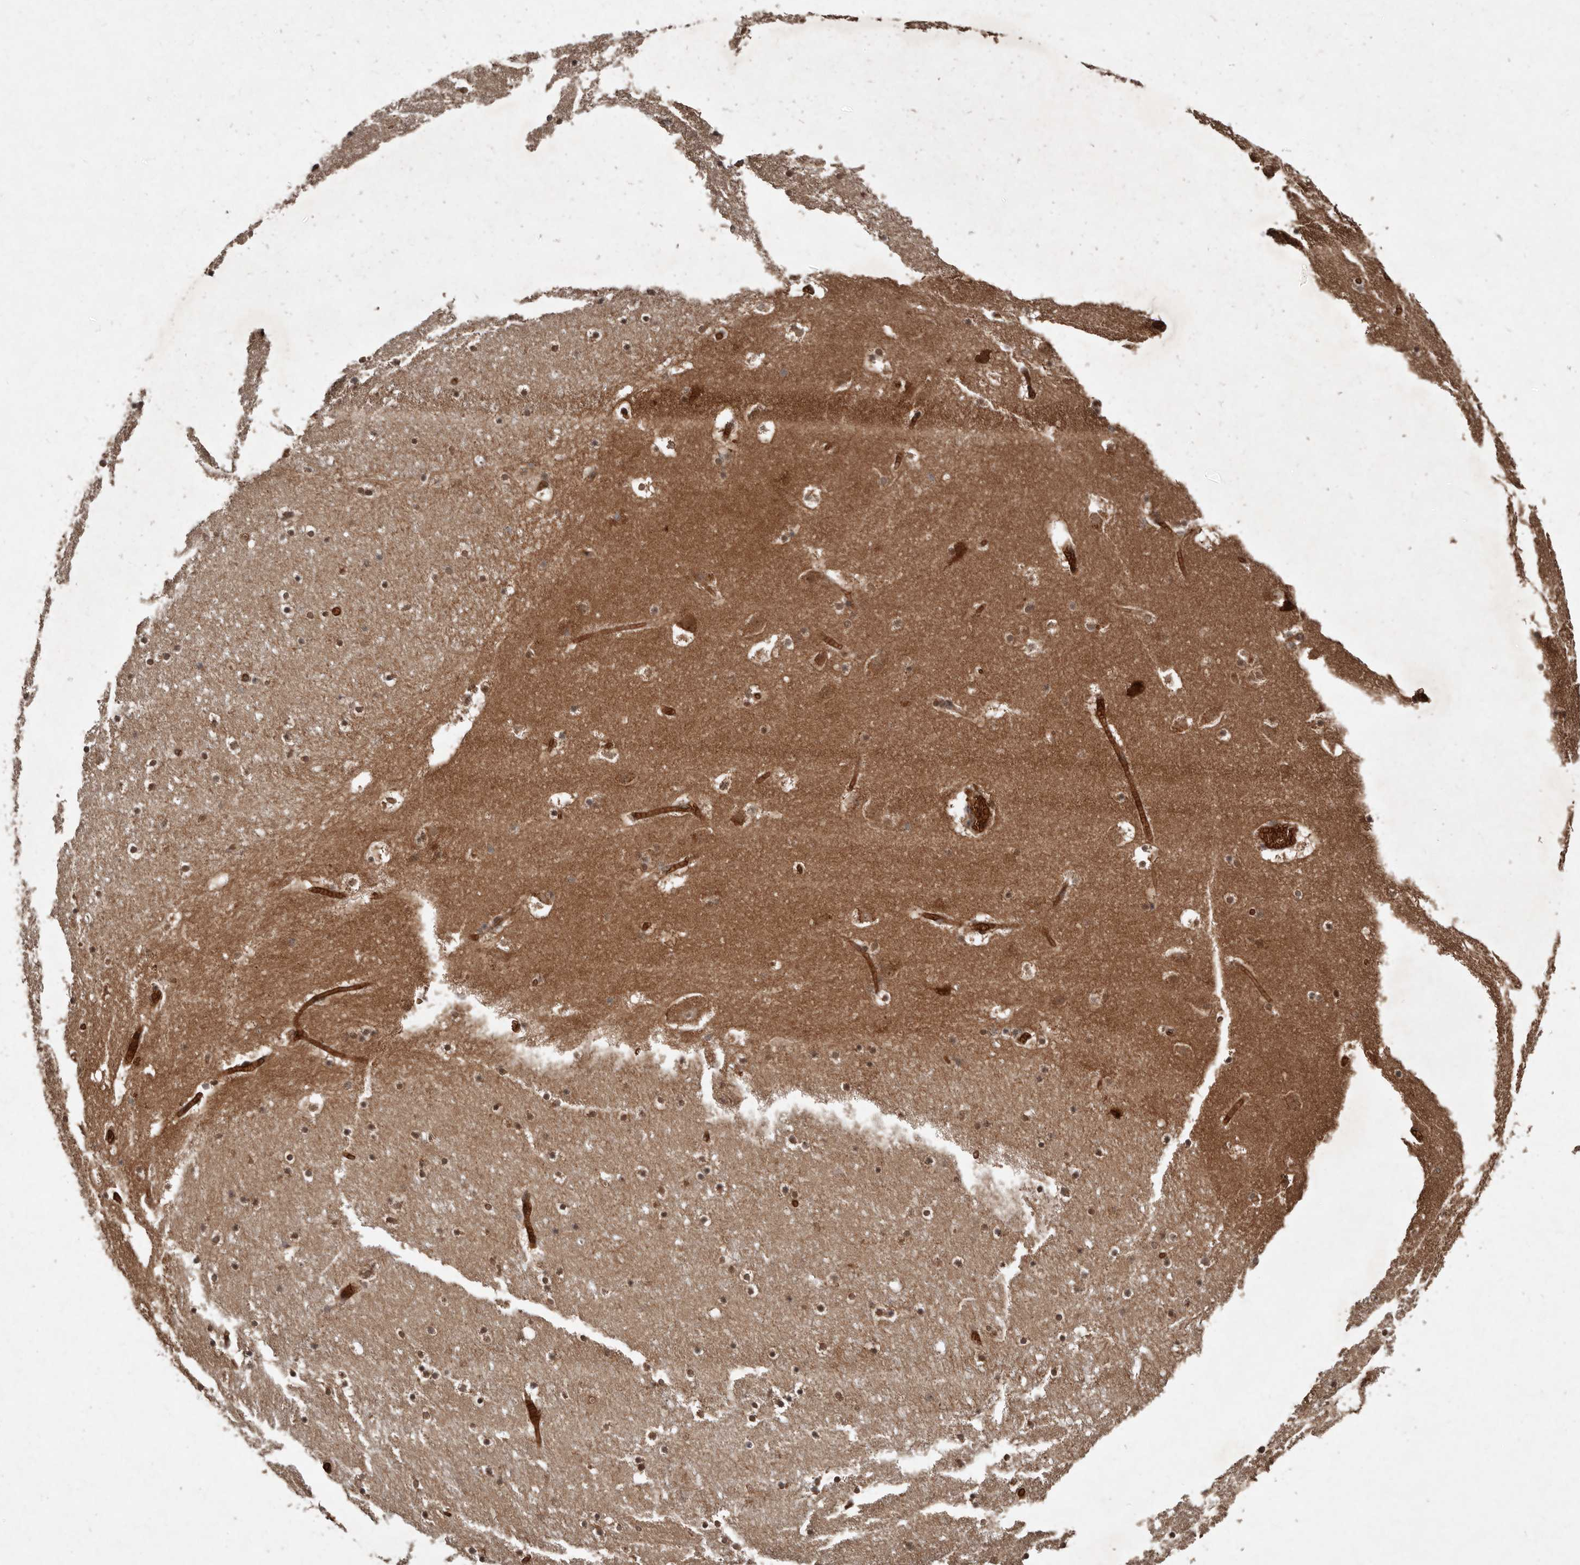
{"staining": {"intensity": "moderate", "quantity": "25%-75%", "location": "cytoplasmic/membranous"}, "tissue": "caudate", "cell_type": "Glial cells", "image_type": "normal", "snomed": [{"axis": "morphology", "description": "Normal tissue, NOS"}, {"axis": "topography", "description": "Lateral ventricle wall"}], "caption": "Glial cells demonstrate medium levels of moderate cytoplasmic/membranous positivity in about 25%-75% of cells in normal human caudate.", "gene": "DIP2C", "patient": {"sex": "male", "age": 45}}